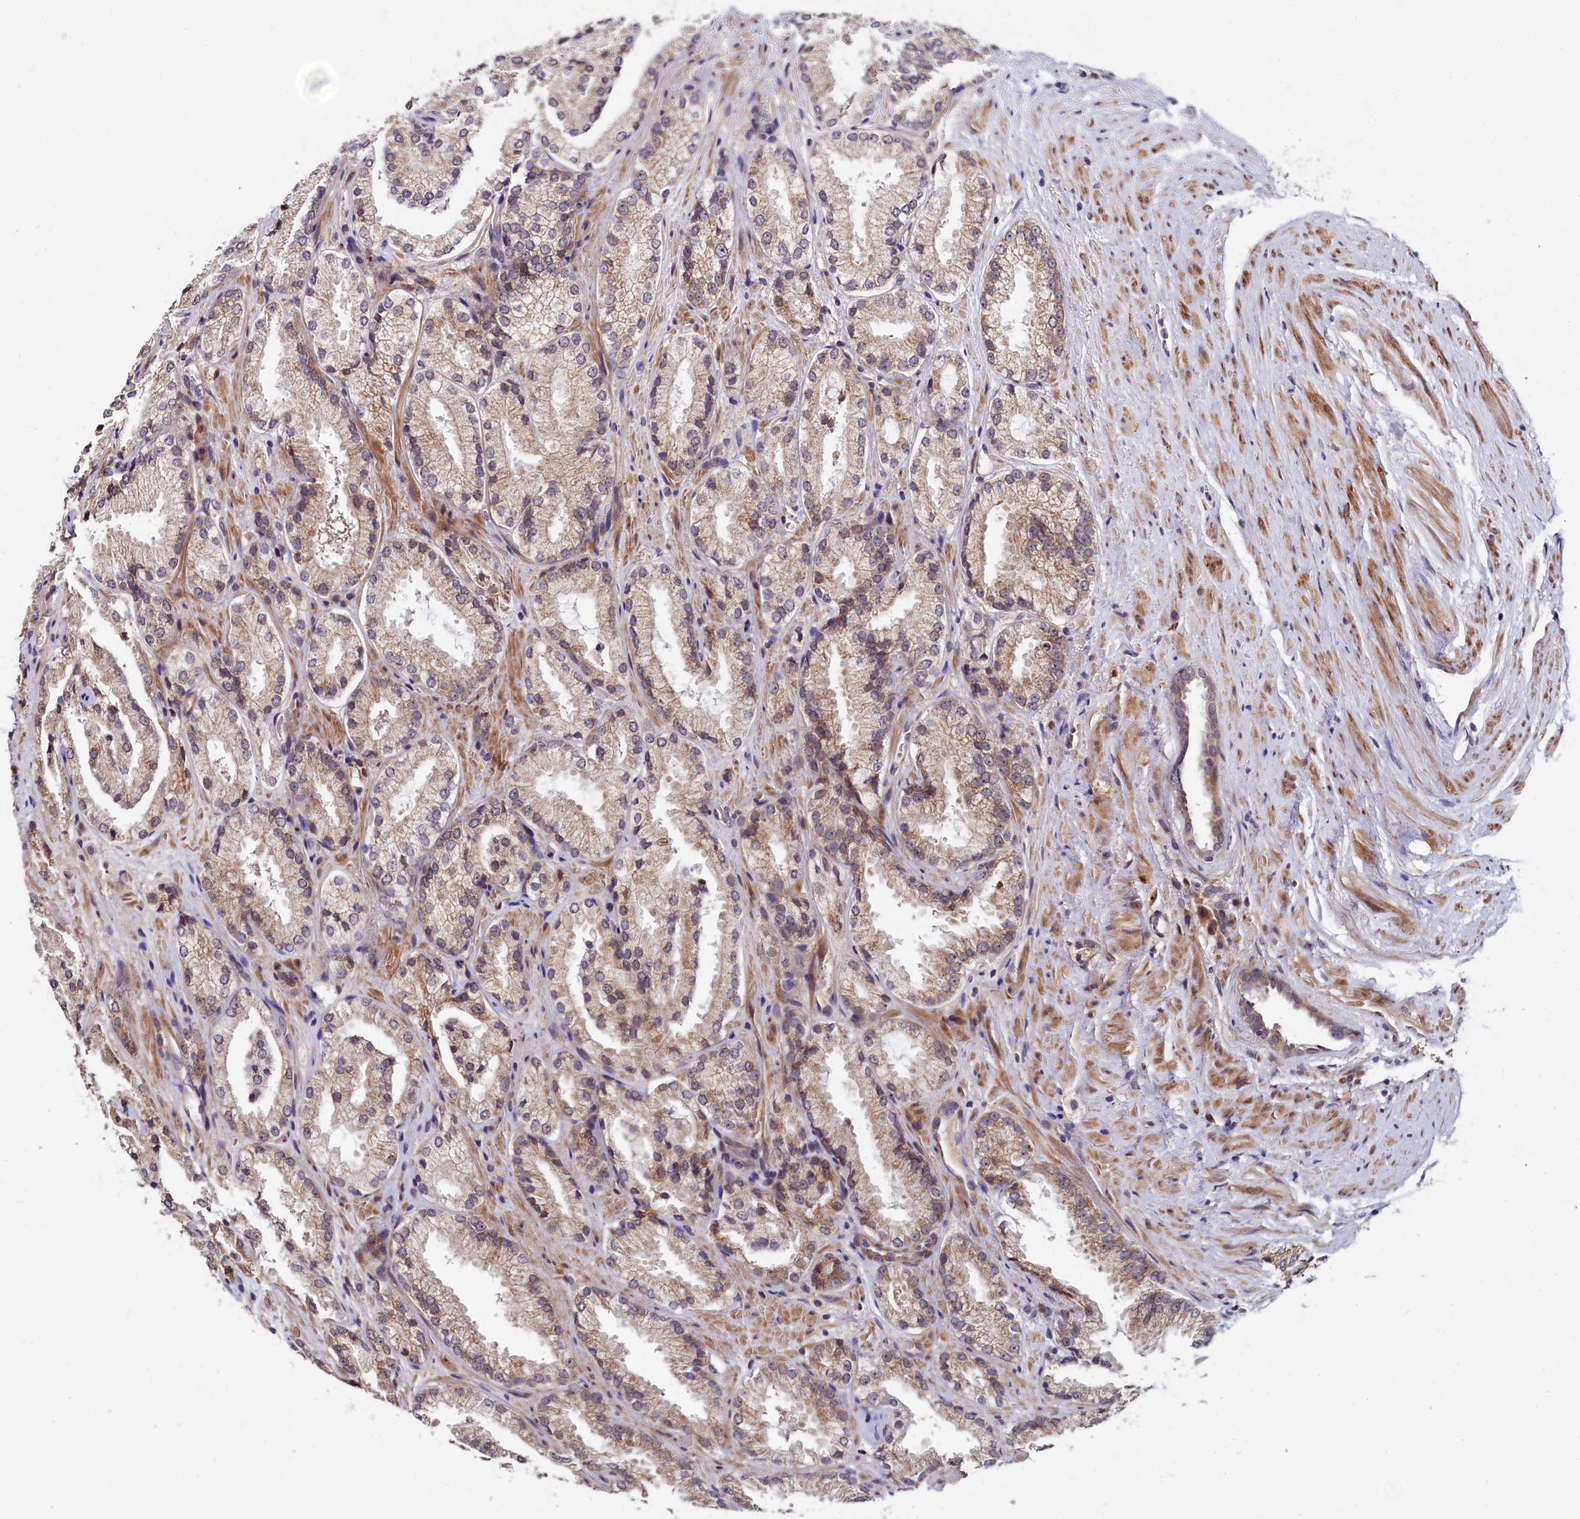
{"staining": {"intensity": "weak", "quantity": ">75%", "location": "cytoplasmic/membranous"}, "tissue": "prostate cancer", "cell_type": "Tumor cells", "image_type": "cancer", "snomed": [{"axis": "morphology", "description": "Adenocarcinoma, High grade"}, {"axis": "topography", "description": "Prostate"}], "caption": "High-grade adenocarcinoma (prostate) was stained to show a protein in brown. There is low levels of weak cytoplasmic/membranous expression in approximately >75% of tumor cells.", "gene": "SLC39A6", "patient": {"sex": "male", "age": 73}}